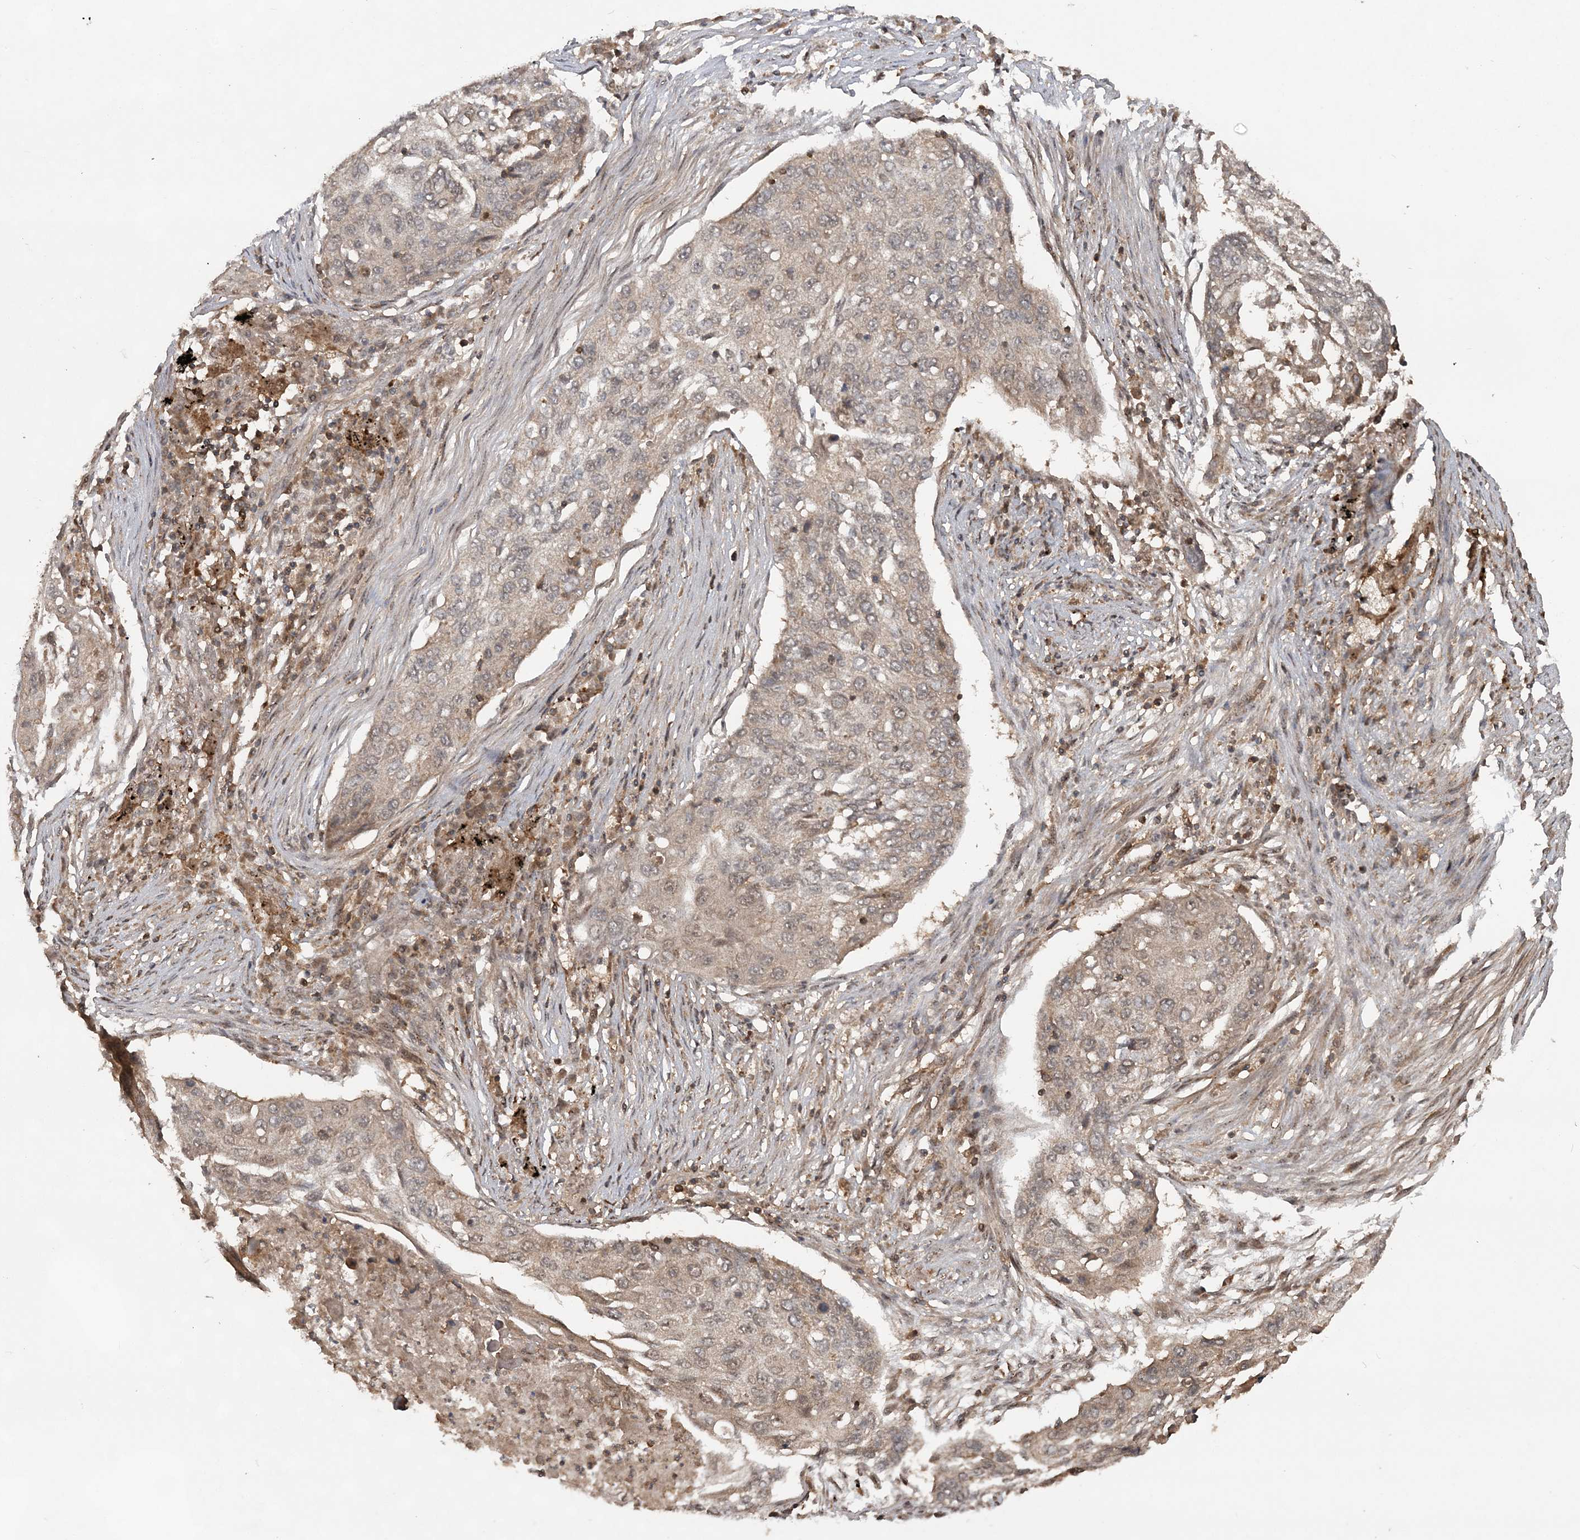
{"staining": {"intensity": "weak", "quantity": "<25%", "location": "cytoplasmic/membranous"}, "tissue": "lung cancer", "cell_type": "Tumor cells", "image_type": "cancer", "snomed": [{"axis": "morphology", "description": "Squamous cell carcinoma, NOS"}, {"axis": "topography", "description": "Lung"}], "caption": "High magnification brightfield microscopy of lung cancer stained with DAB (3,3'-diaminobenzidine) (brown) and counterstained with hematoxylin (blue): tumor cells show no significant expression. (DAB immunohistochemistry, high magnification).", "gene": "LACC1", "patient": {"sex": "female", "age": 63}}